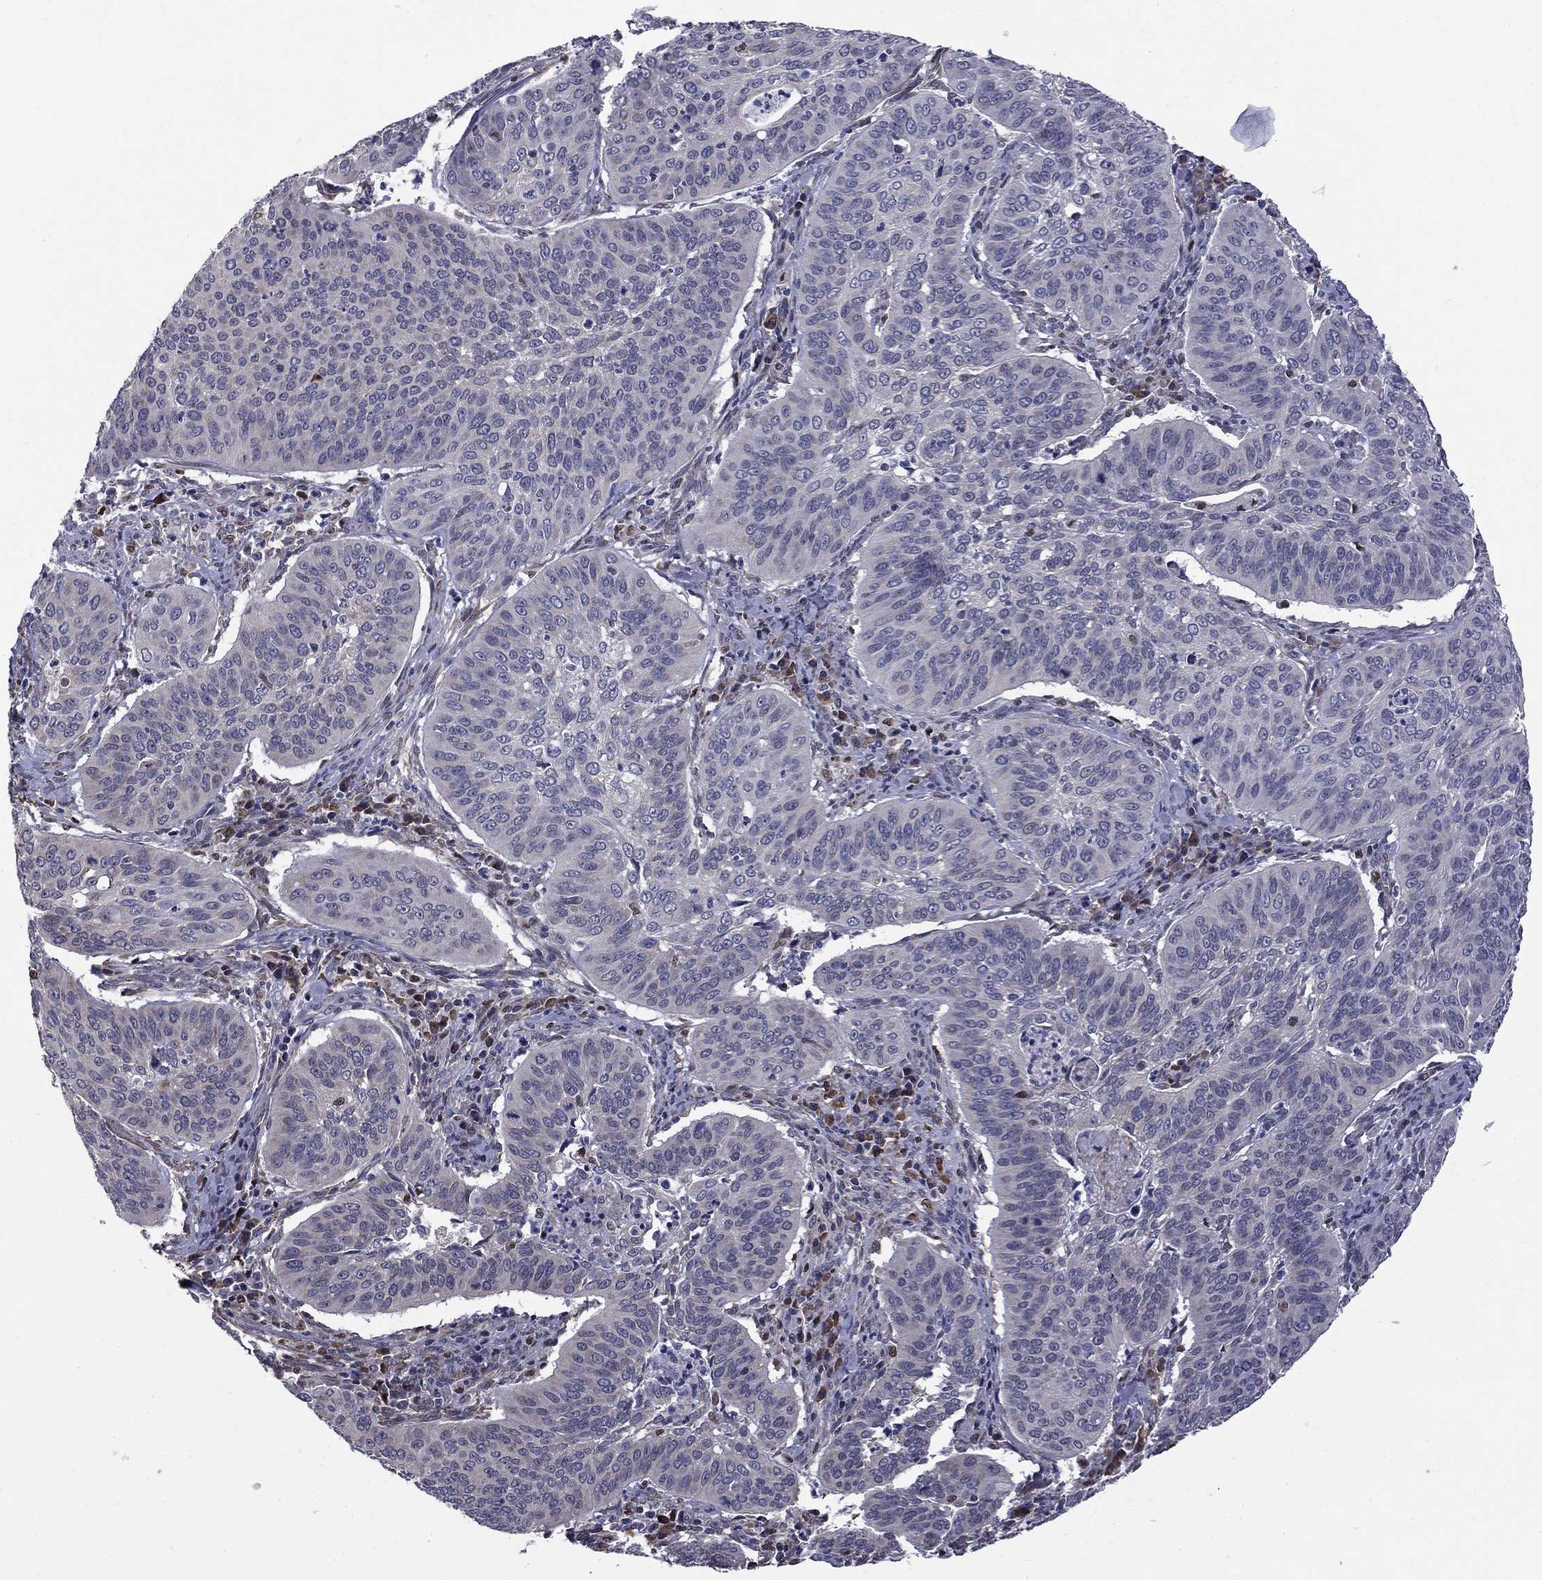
{"staining": {"intensity": "negative", "quantity": "none", "location": "none"}, "tissue": "cervical cancer", "cell_type": "Tumor cells", "image_type": "cancer", "snomed": [{"axis": "morphology", "description": "Normal tissue, NOS"}, {"axis": "morphology", "description": "Squamous cell carcinoma, NOS"}, {"axis": "topography", "description": "Cervix"}], "caption": "Immunohistochemical staining of cervical cancer (squamous cell carcinoma) displays no significant expression in tumor cells. Brightfield microscopy of IHC stained with DAB (brown) and hematoxylin (blue), captured at high magnification.", "gene": "HSPB2", "patient": {"sex": "female", "age": 39}}